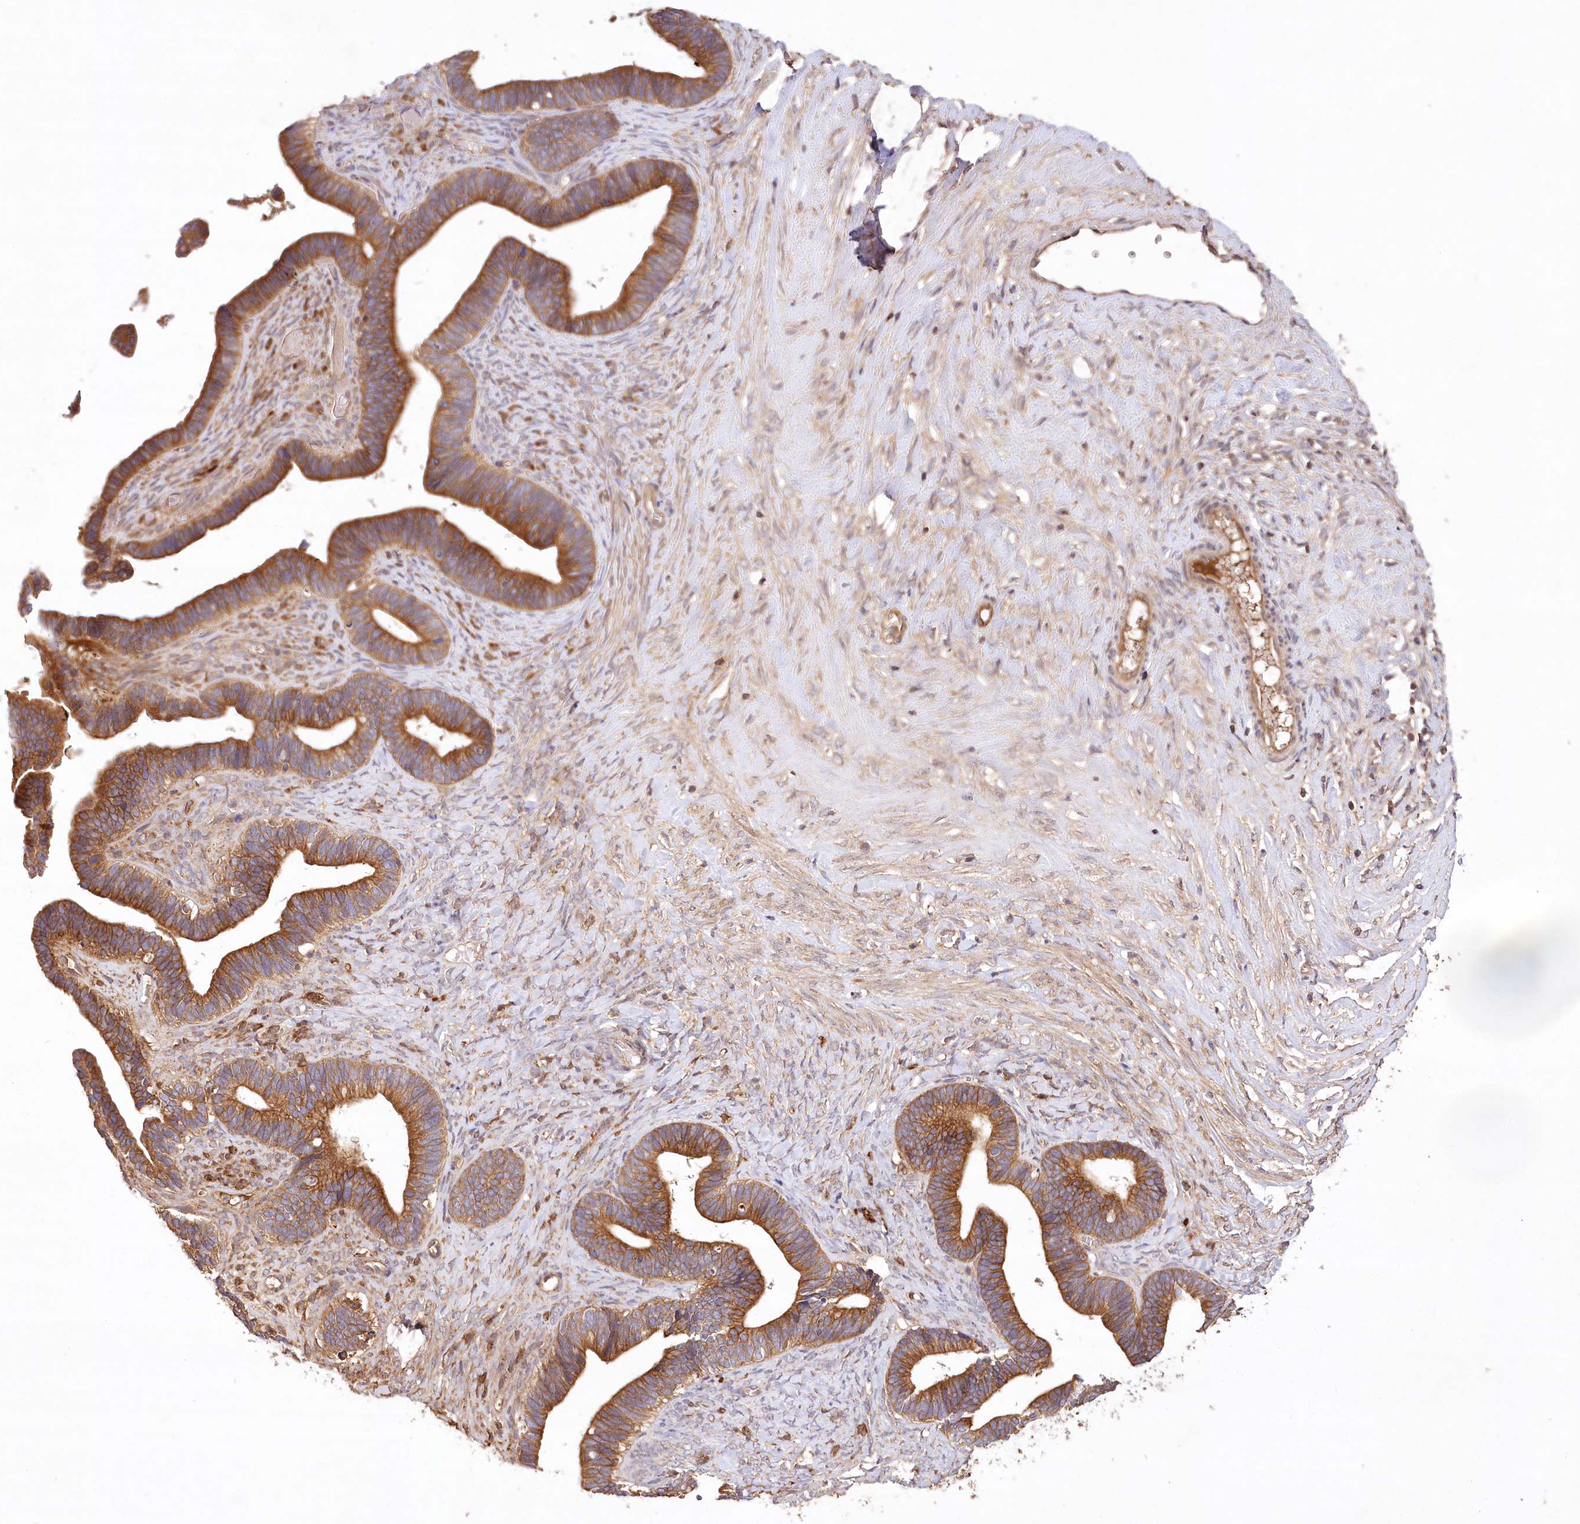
{"staining": {"intensity": "strong", "quantity": ">75%", "location": "cytoplasmic/membranous"}, "tissue": "ovarian cancer", "cell_type": "Tumor cells", "image_type": "cancer", "snomed": [{"axis": "morphology", "description": "Cystadenocarcinoma, serous, NOS"}, {"axis": "topography", "description": "Ovary"}], "caption": "Immunohistochemical staining of ovarian cancer (serous cystadenocarcinoma) shows high levels of strong cytoplasmic/membranous positivity in approximately >75% of tumor cells. The protein is stained brown, and the nuclei are stained in blue (DAB IHC with brightfield microscopy, high magnification).", "gene": "LSS", "patient": {"sex": "female", "age": 56}}